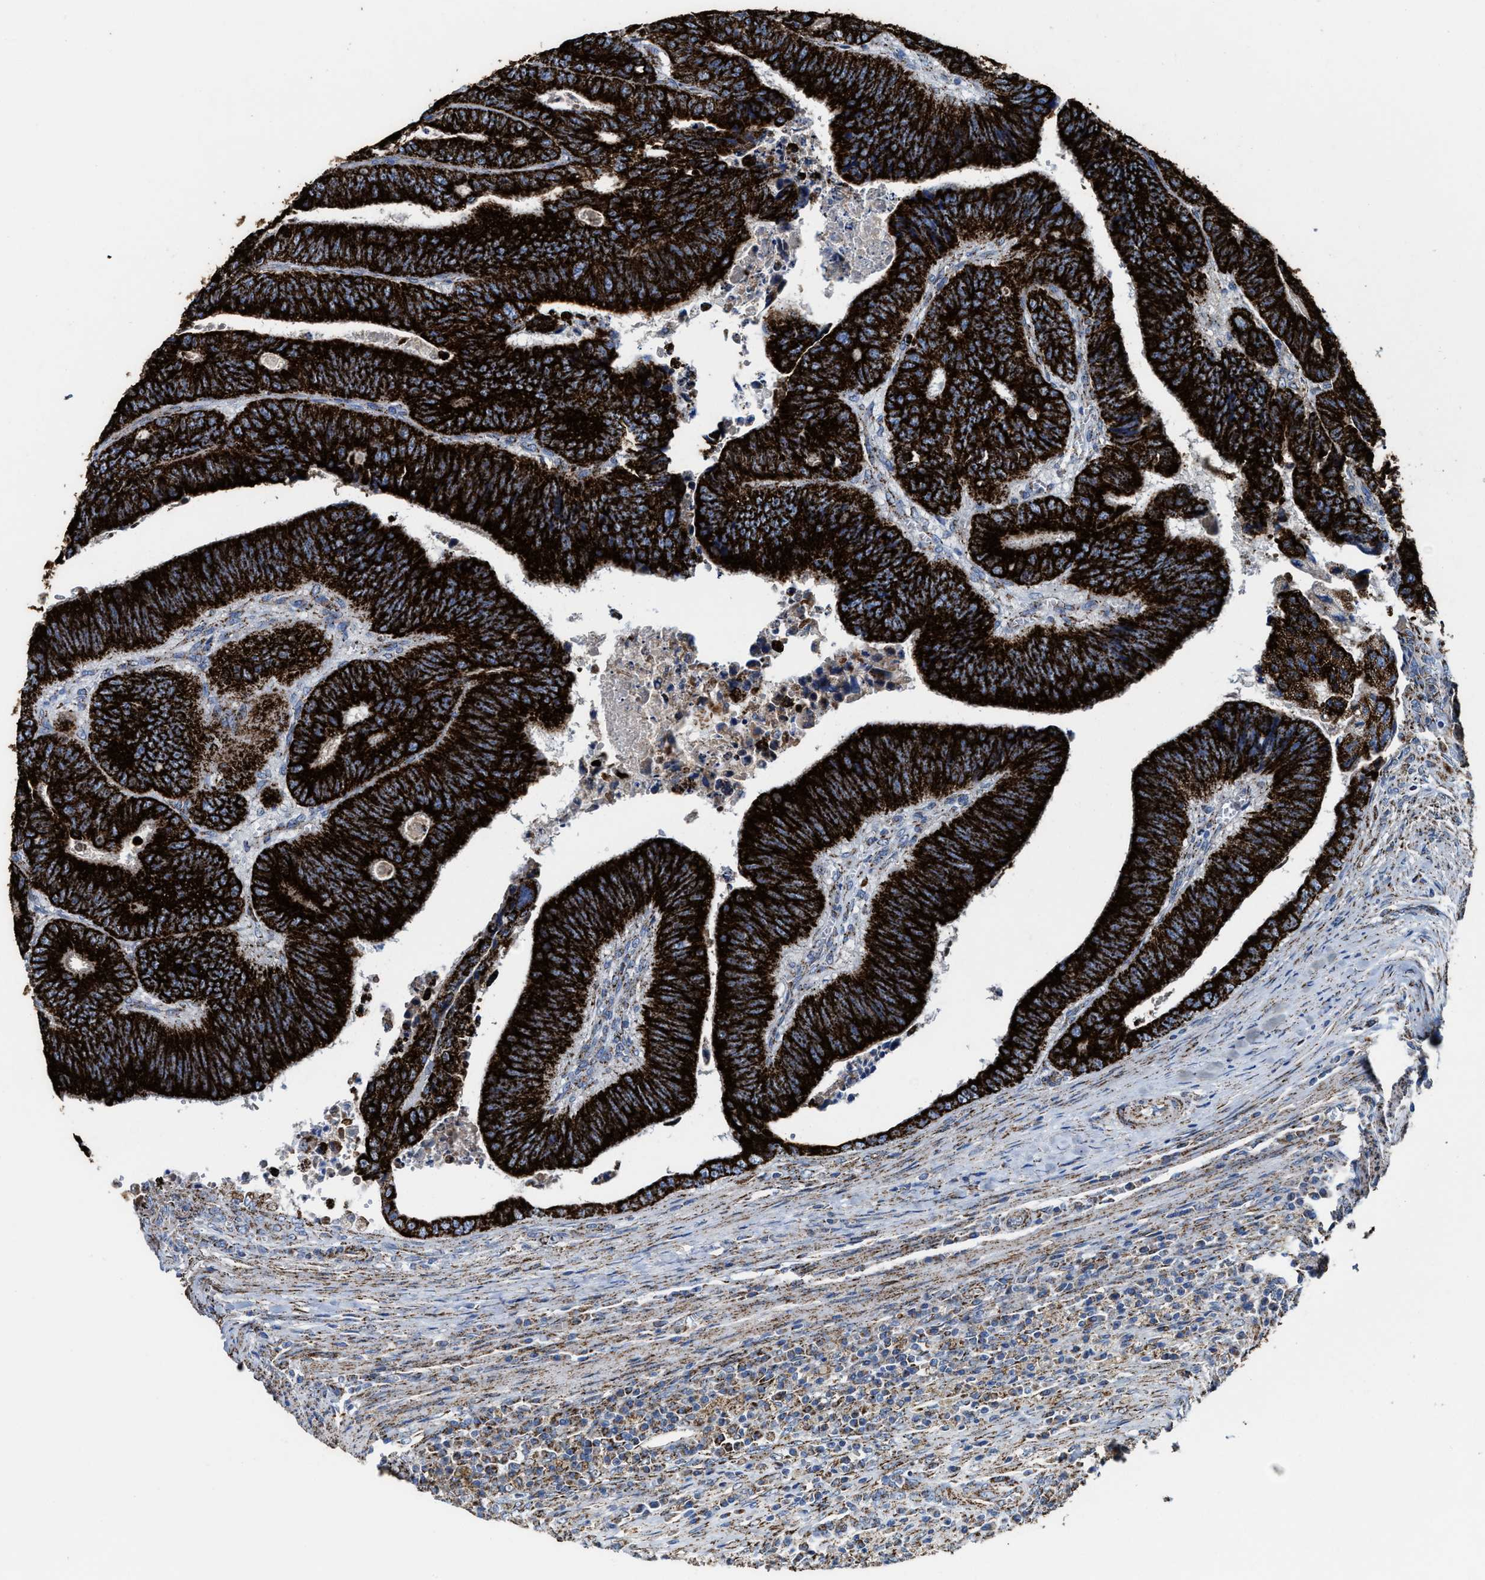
{"staining": {"intensity": "strong", "quantity": ">75%", "location": "cytoplasmic/membranous"}, "tissue": "colorectal cancer", "cell_type": "Tumor cells", "image_type": "cancer", "snomed": [{"axis": "morphology", "description": "Inflammation, NOS"}, {"axis": "morphology", "description": "Adenocarcinoma, NOS"}, {"axis": "topography", "description": "Colon"}], "caption": "Brown immunohistochemical staining in human colorectal cancer (adenocarcinoma) exhibits strong cytoplasmic/membranous staining in approximately >75% of tumor cells.", "gene": "ALDH1B1", "patient": {"sex": "male", "age": 72}}